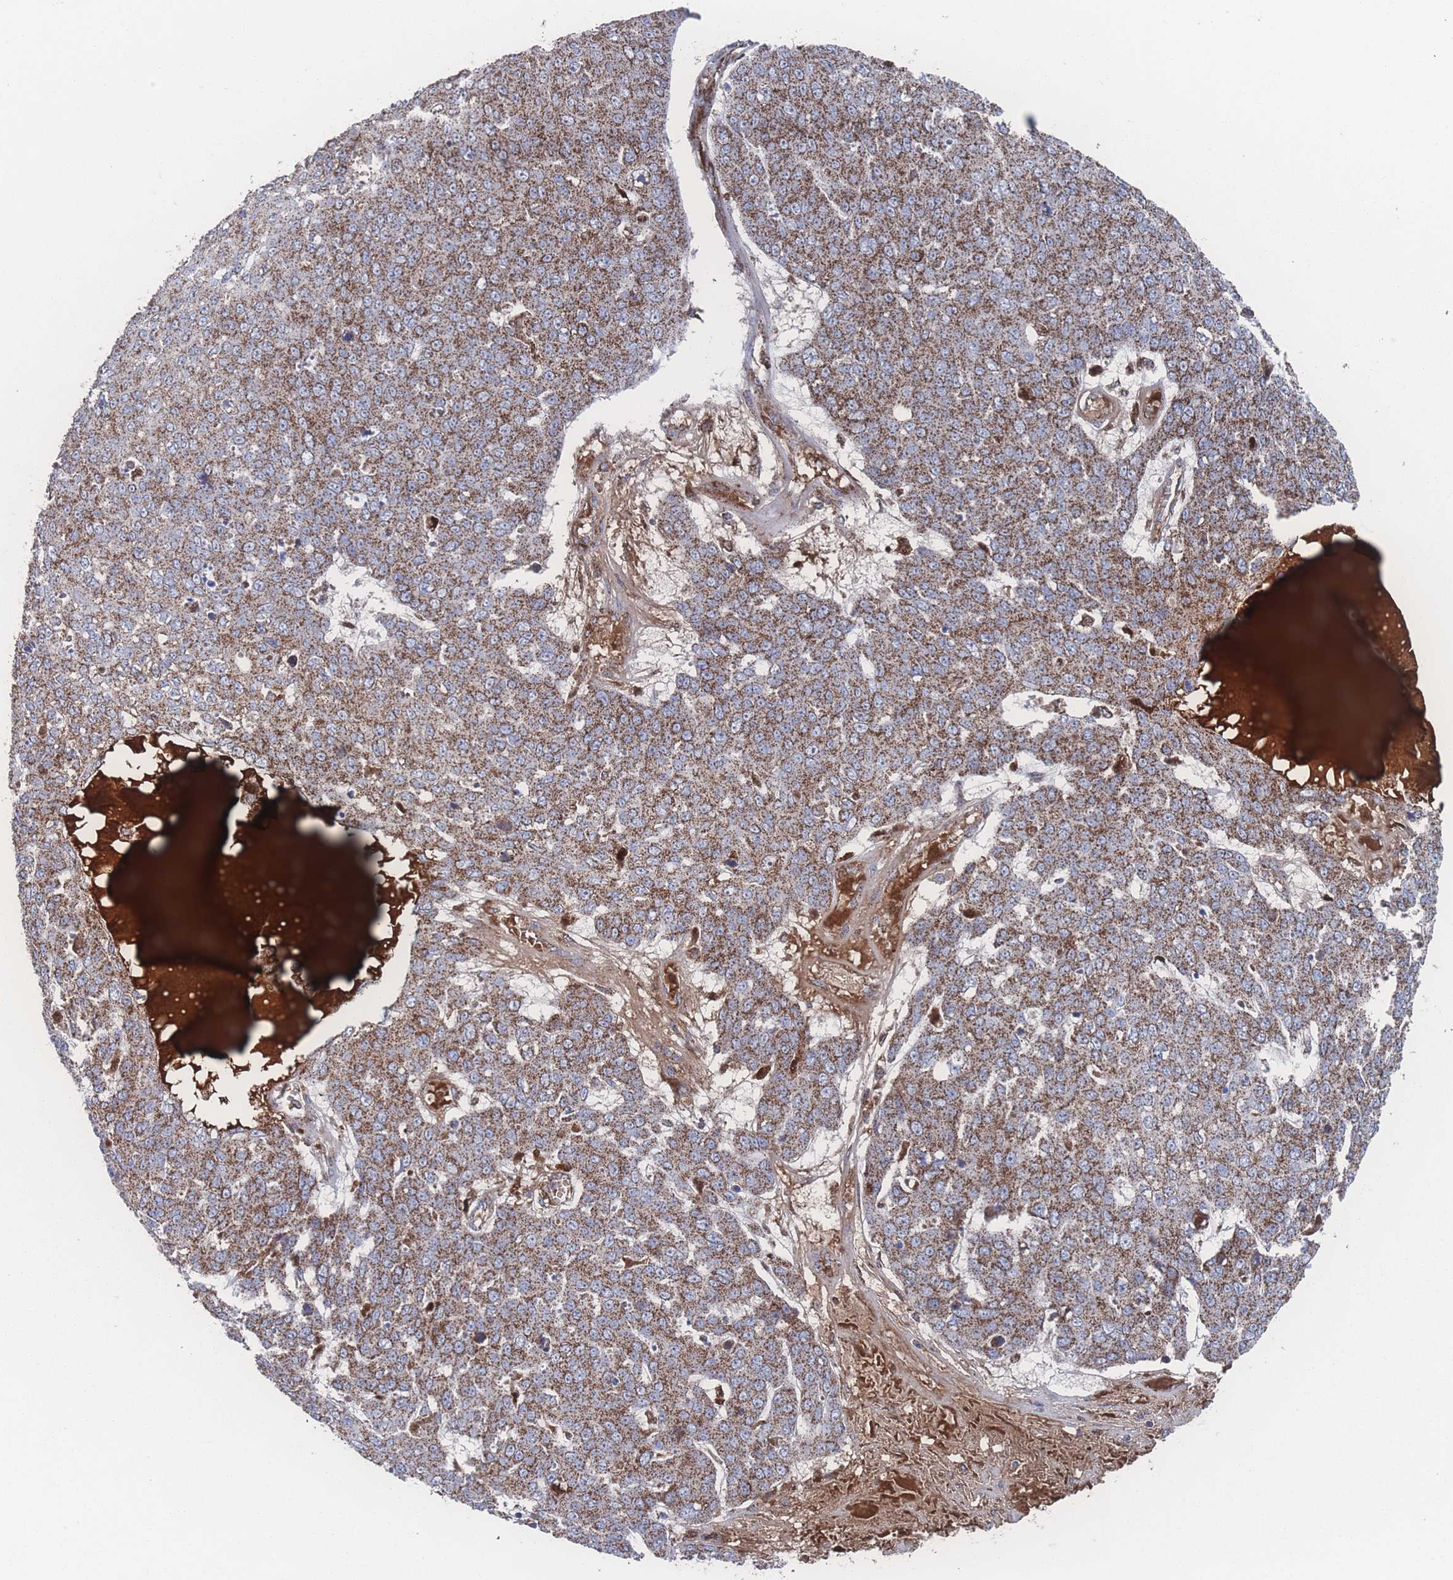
{"staining": {"intensity": "strong", "quantity": ">75%", "location": "cytoplasmic/membranous"}, "tissue": "skin cancer", "cell_type": "Tumor cells", "image_type": "cancer", "snomed": [{"axis": "morphology", "description": "Squamous cell carcinoma, NOS"}, {"axis": "topography", "description": "Skin"}], "caption": "DAB (3,3'-diaminobenzidine) immunohistochemical staining of skin cancer (squamous cell carcinoma) exhibits strong cytoplasmic/membranous protein positivity in approximately >75% of tumor cells. (brown staining indicates protein expression, while blue staining denotes nuclei).", "gene": "PEX14", "patient": {"sex": "male", "age": 71}}